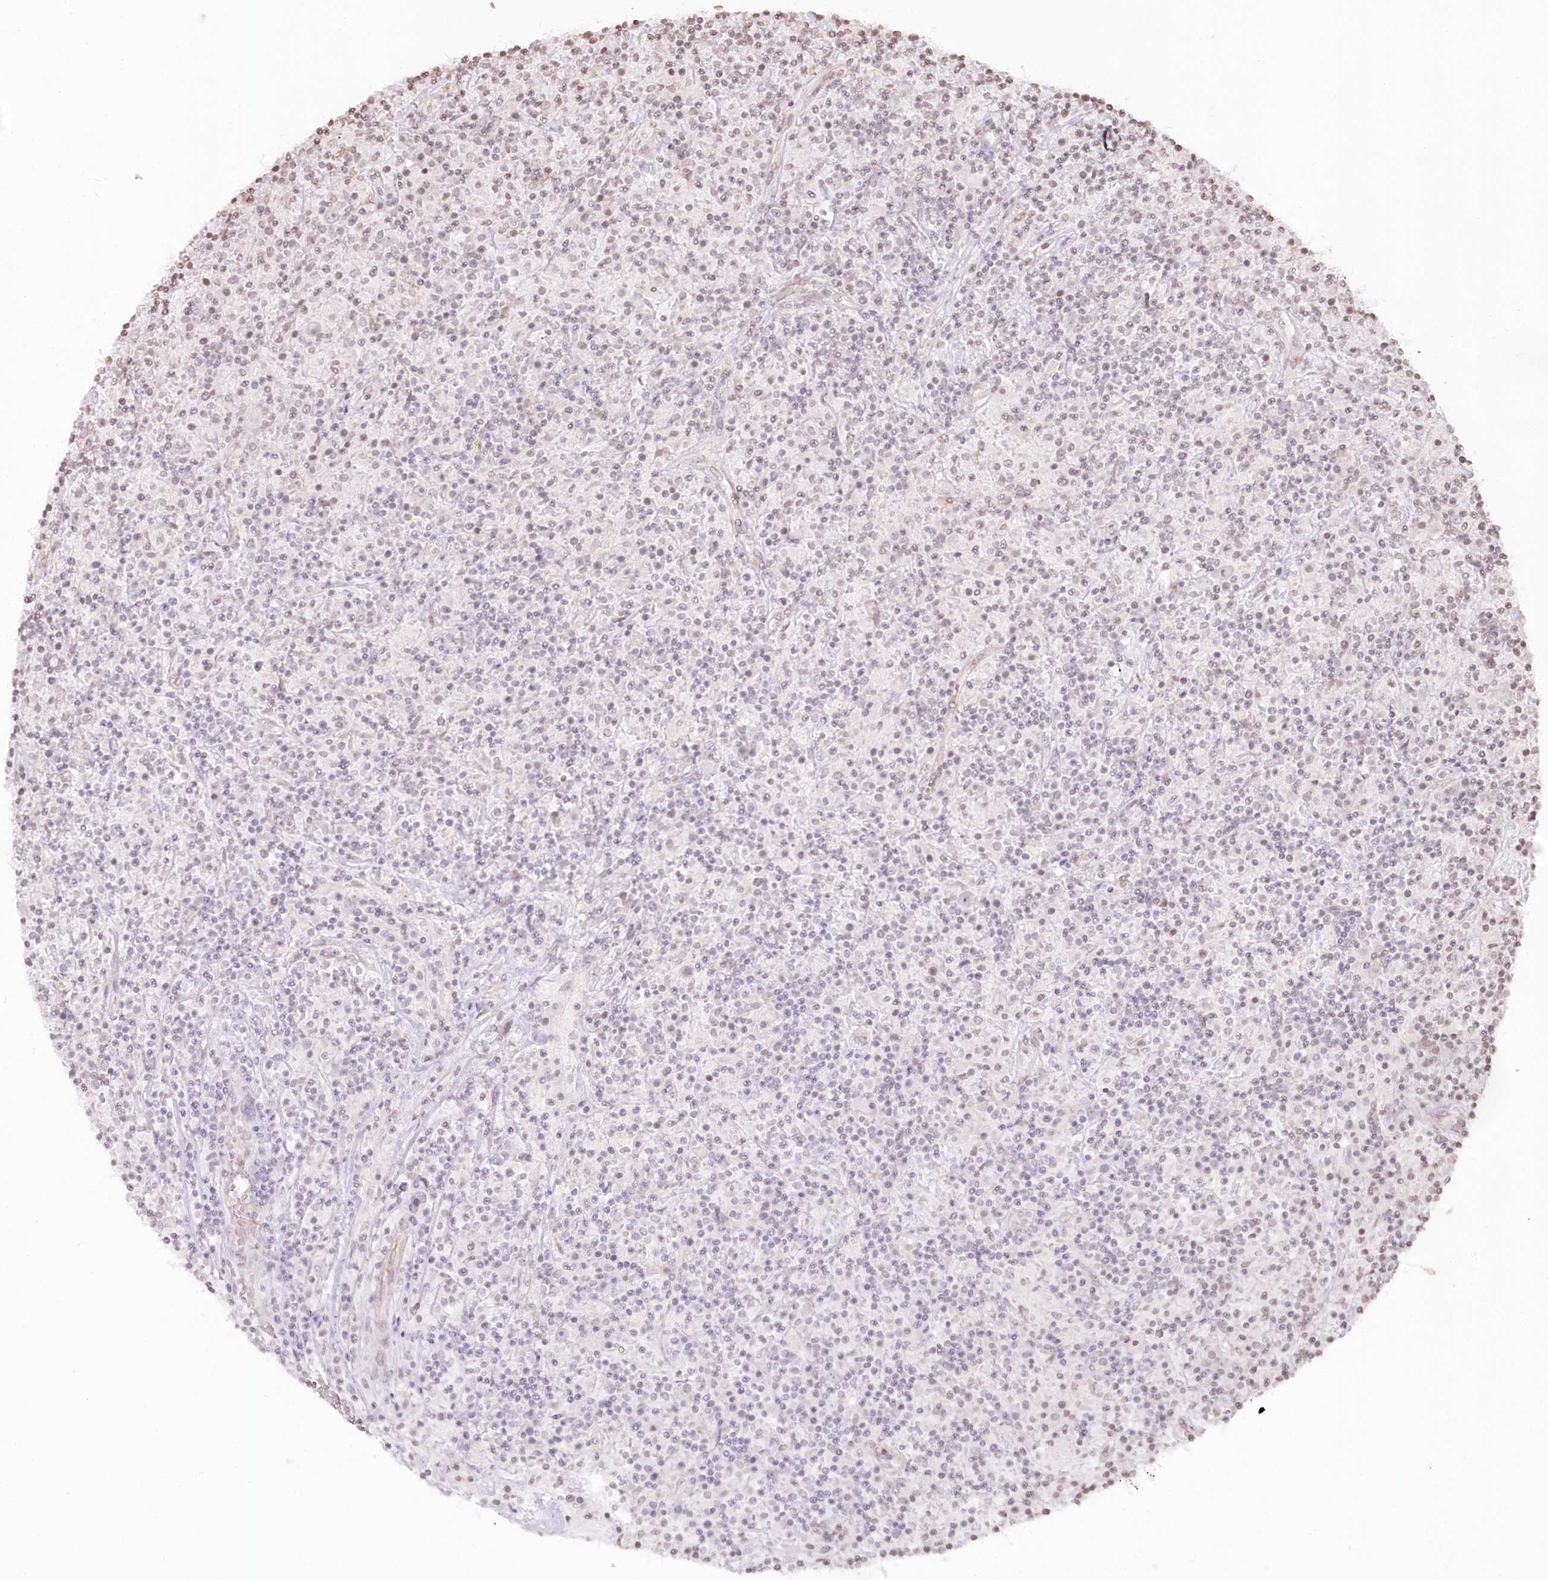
{"staining": {"intensity": "negative", "quantity": "none", "location": "none"}, "tissue": "lymphoma", "cell_type": "Tumor cells", "image_type": "cancer", "snomed": [{"axis": "morphology", "description": "Hodgkin's disease, NOS"}, {"axis": "topography", "description": "Lymph node"}], "caption": "Immunohistochemical staining of human lymphoma shows no significant expression in tumor cells. The staining was performed using DAB to visualize the protein expression in brown, while the nuclei were stained in blue with hematoxylin (Magnification: 20x).", "gene": "FAM13A", "patient": {"sex": "male", "age": 70}}